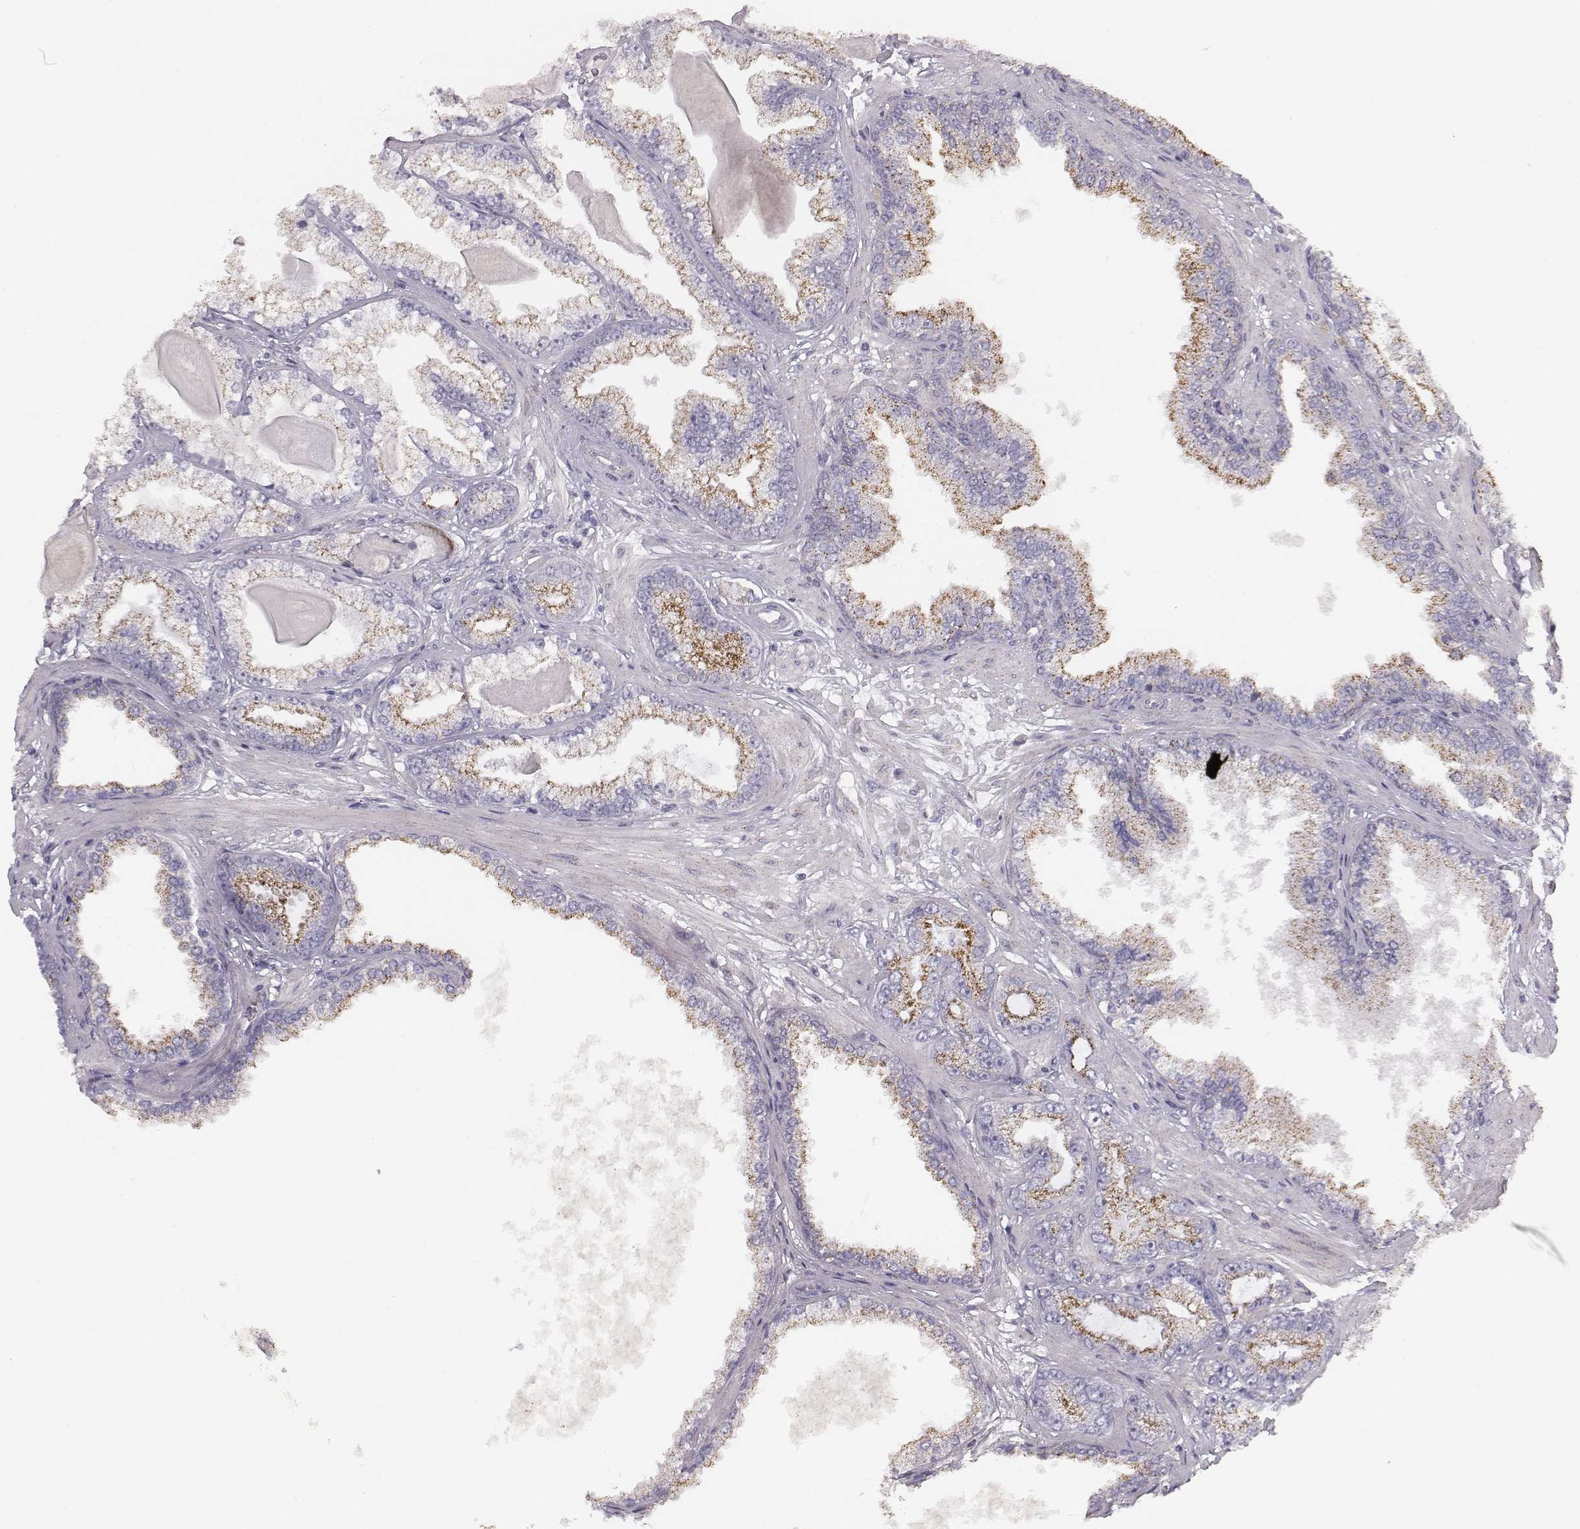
{"staining": {"intensity": "moderate", "quantity": ">75%", "location": "cytoplasmic/membranous"}, "tissue": "prostate cancer", "cell_type": "Tumor cells", "image_type": "cancer", "snomed": [{"axis": "morphology", "description": "Adenocarcinoma, Low grade"}, {"axis": "topography", "description": "Prostate"}], "caption": "Prostate cancer stained with a protein marker displays moderate staining in tumor cells.", "gene": "ABCD3", "patient": {"sex": "male", "age": 64}}